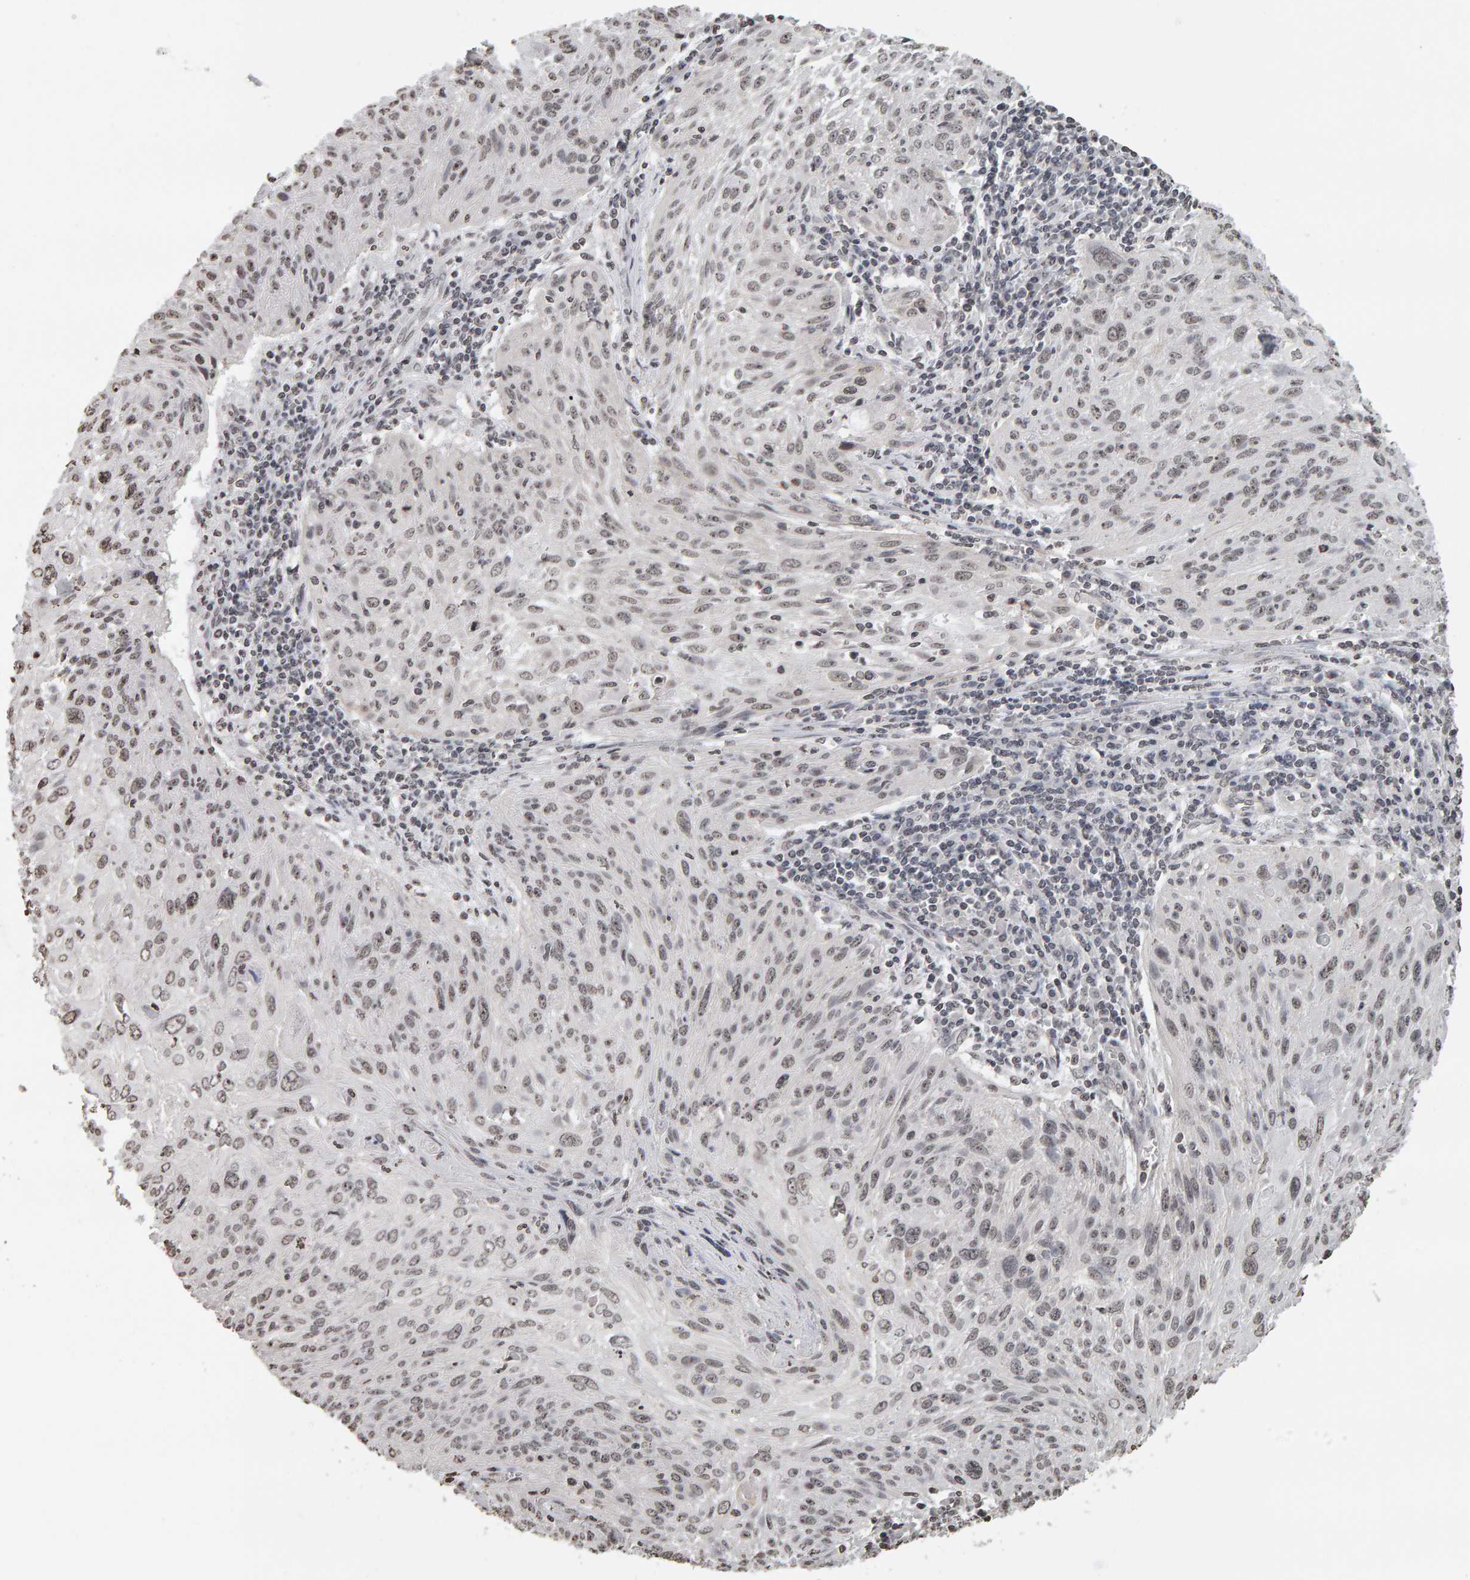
{"staining": {"intensity": "weak", "quantity": "25%-75%", "location": "nuclear"}, "tissue": "cervical cancer", "cell_type": "Tumor cells", "image_type": "cancer", "snomed": [{"axis": "morphology", "description": "Squamous cell carcinoma, NOS"}, {"axis": "topography", "description": "Cervix"}], "caption": "Immunohistochemistry (IHC) histopathology image of cervical cancer stained for a protein (brown), which exhibits low levels of weak nuclear expression in about 25%-75% of tumor cells.", "gene": "AFF4", "patient": {"sex": "female", "age": 51}}